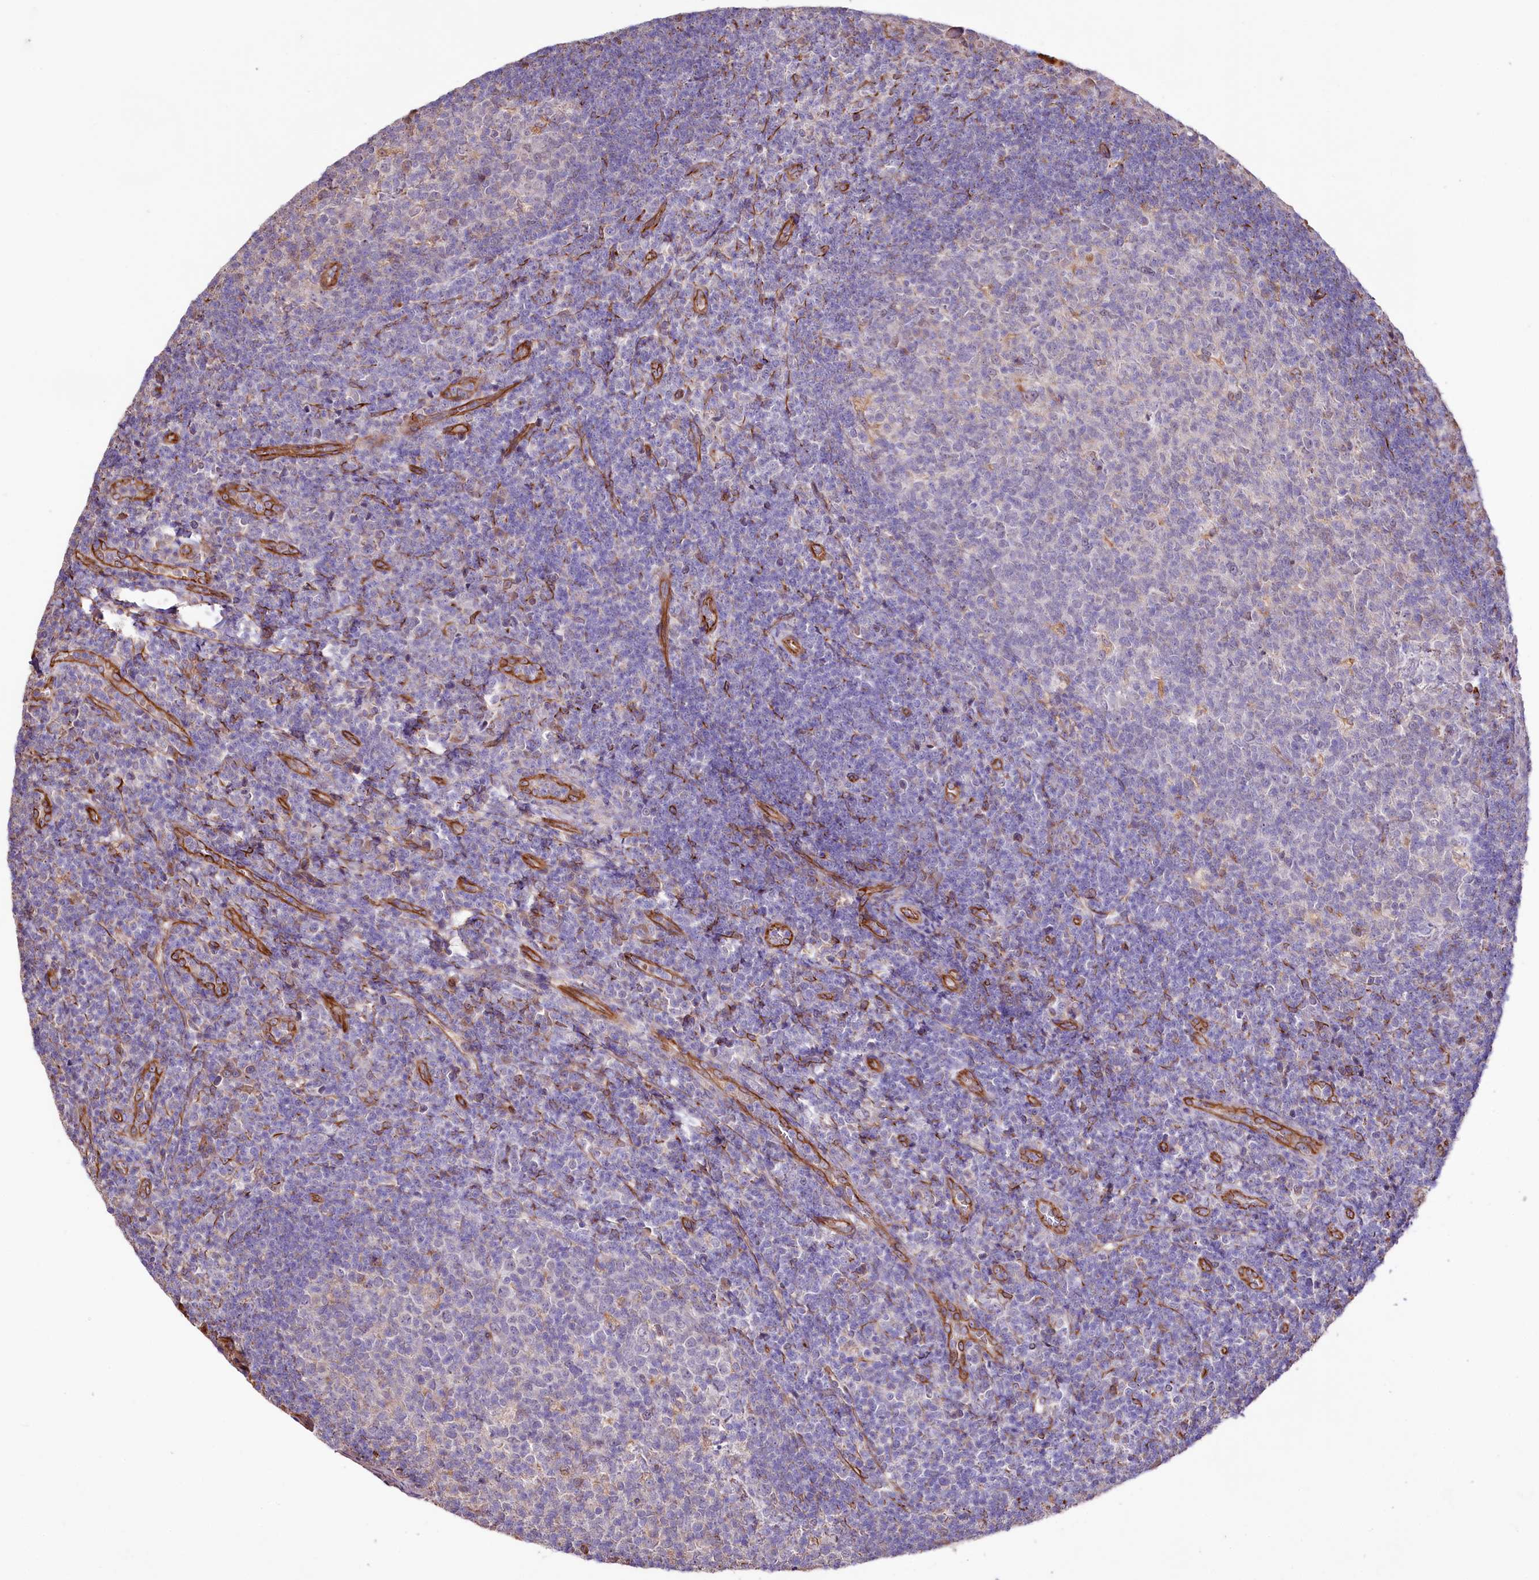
{"staining": {"intensity": "negative", "quantity": "none", "location": "none"}, "tissue": "tonsil", "cell_type": "Germinal center cells", "image_type": "normal", "snomed": [{"axis": "morphology", "description": "Normal tissue, NOS"}, {"axis": "topography", "description": "Tonsil"}], "caption": "The micrograph demonstrates no staining of germinal center cells in benign tonsil. (DAB IHC with hematoxylin counter stain).", "gene": "TTC12", "patient": {"sex": "female", "age": 10}}